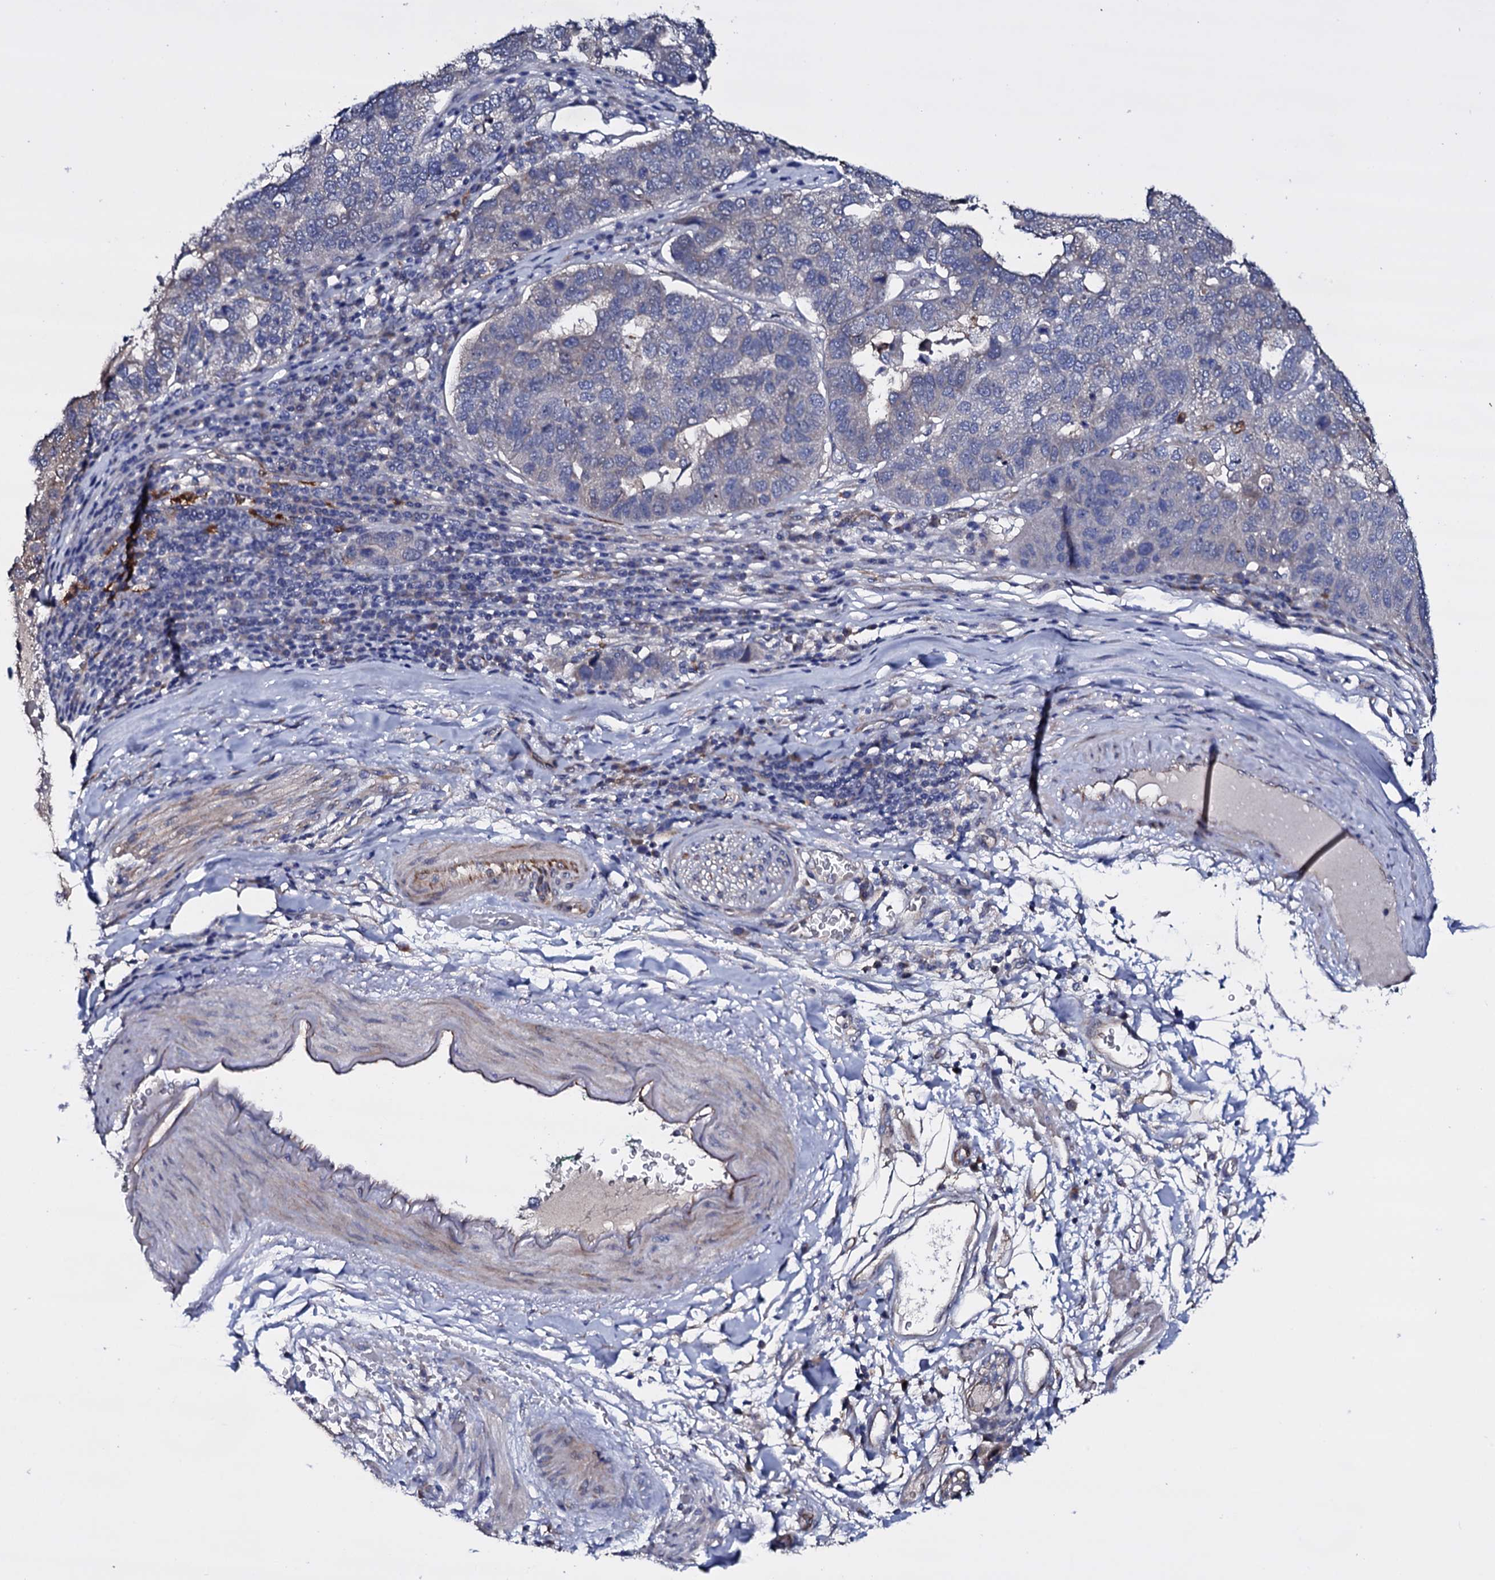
{"staining": {"intensity": "negative", "quantity": "none", "location": "none"}, "tissue": "pancreatic cancer", "cell_type": "Tumor cells", "image_type": "cancer", "snomed": [{"axis": "morphology", "description": "Adenocarcinoma, NOS"}, {"axis": "topography", "description": "Pancreas"}], "caption": "Immunohistochemistry (IHC) histopathology image of human pancreatic adenocarcinoma stained for a protein (brown), which reveals no staining in tumor cells. (DAB (3,3'-diaminobenzidine) IHC visualized using brightfield microscopy, high magnification).", "gene": "BCL2L14", "patient": {"sex": "female", "age": 61}}